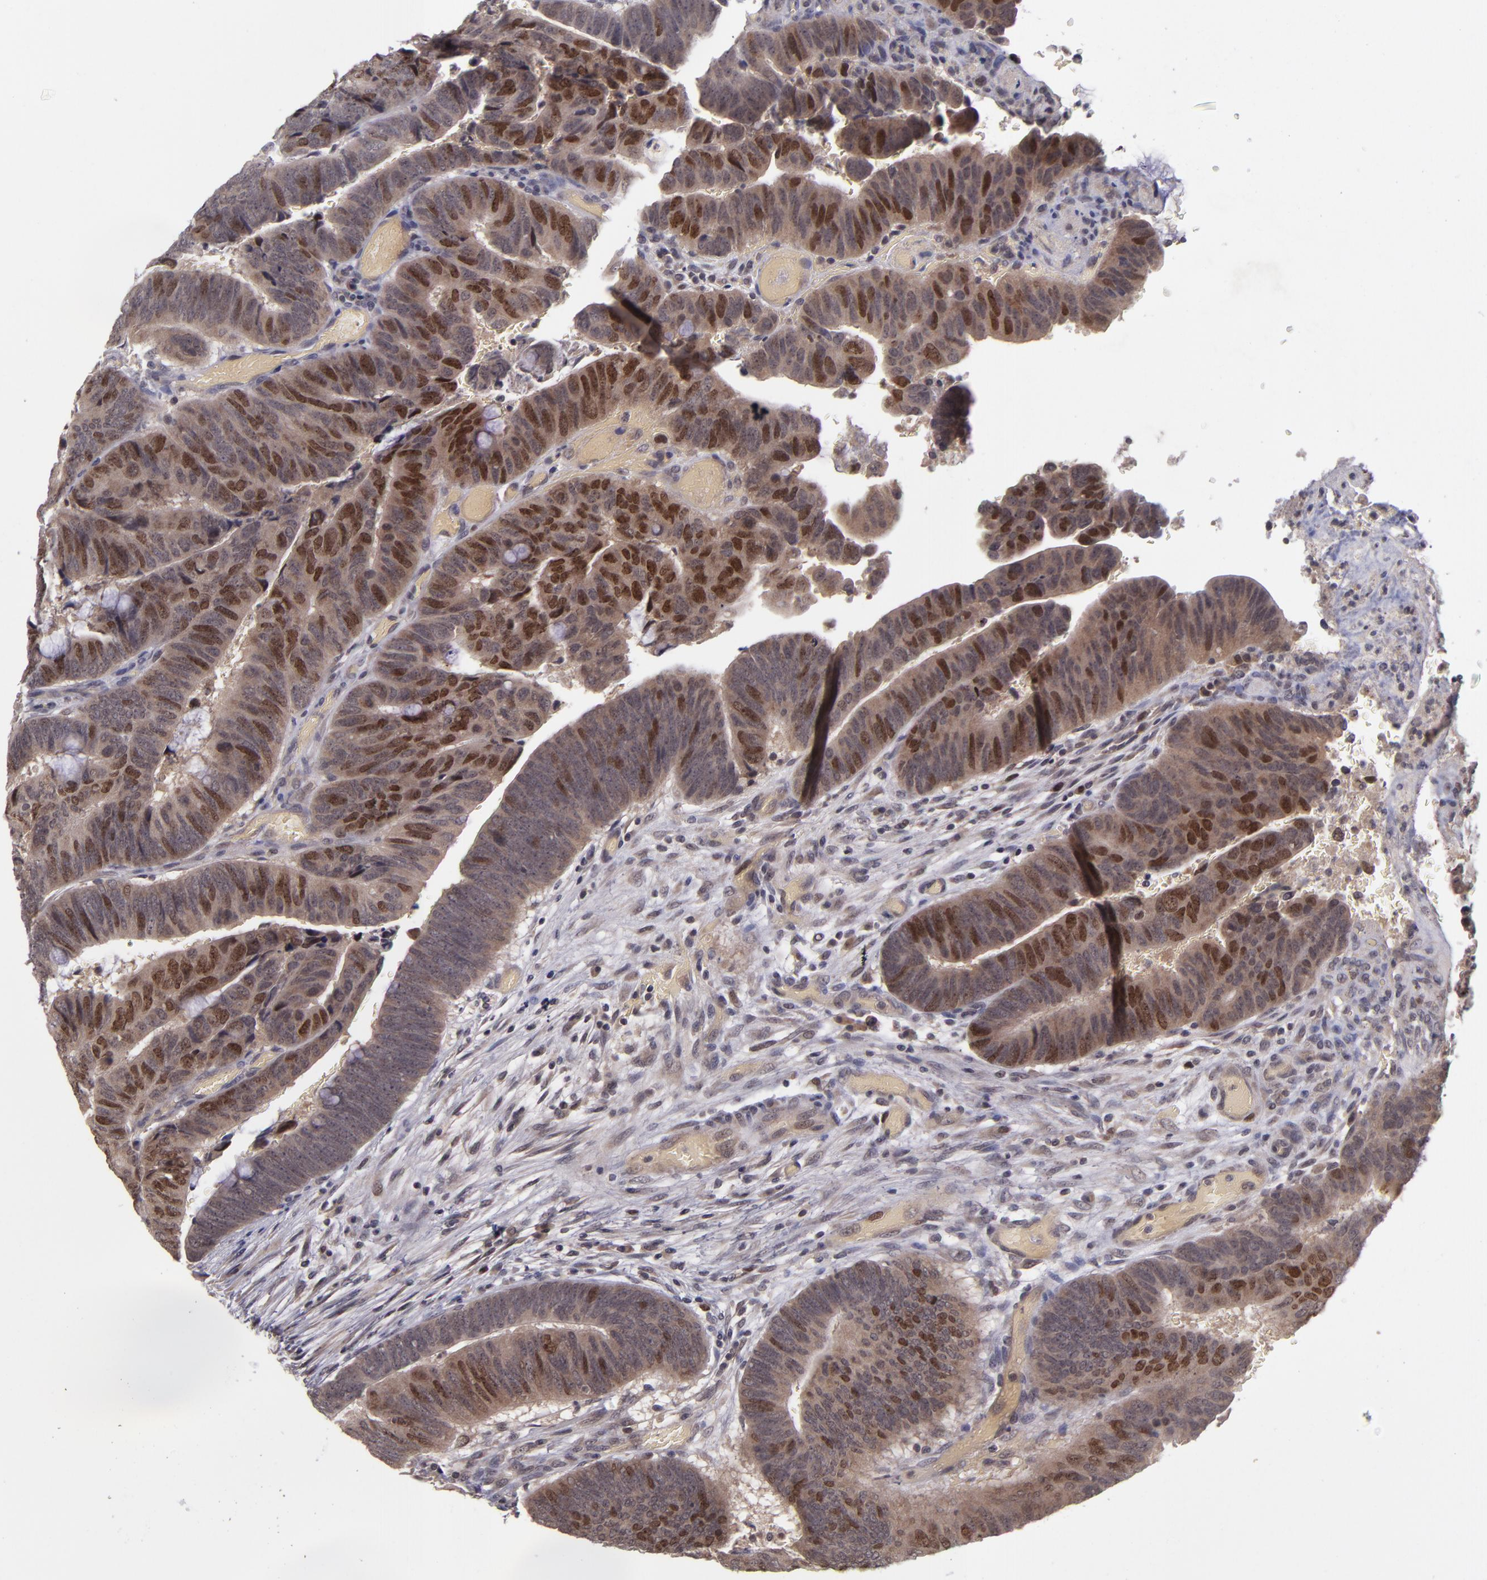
{"staining": {"intensity": "strong", "quantity": "25%-75%", "location": "nuclear"}, "tissue": "colorectal cancer", "cell_type": "Tumor cells", "image_type": "cancer", "snomed": [{"axis": "morphology", "description": "Normal tissue, NOS"}, {"axis": "morphology", "description": "Adenocarcinoma, NOS"}, {"axis": "topography", "description": "Rectum"}], "caption": "Immunohistochemistry (IHC) (DAB (3,3'-diaminobenzidine)) staining of colorectal adenocarcinoma reveals strong nuclear protein expression in about 25%-75% of tumor cells.", "gene": "CDC7", "patient": {"sex": "male", "age": 92}}